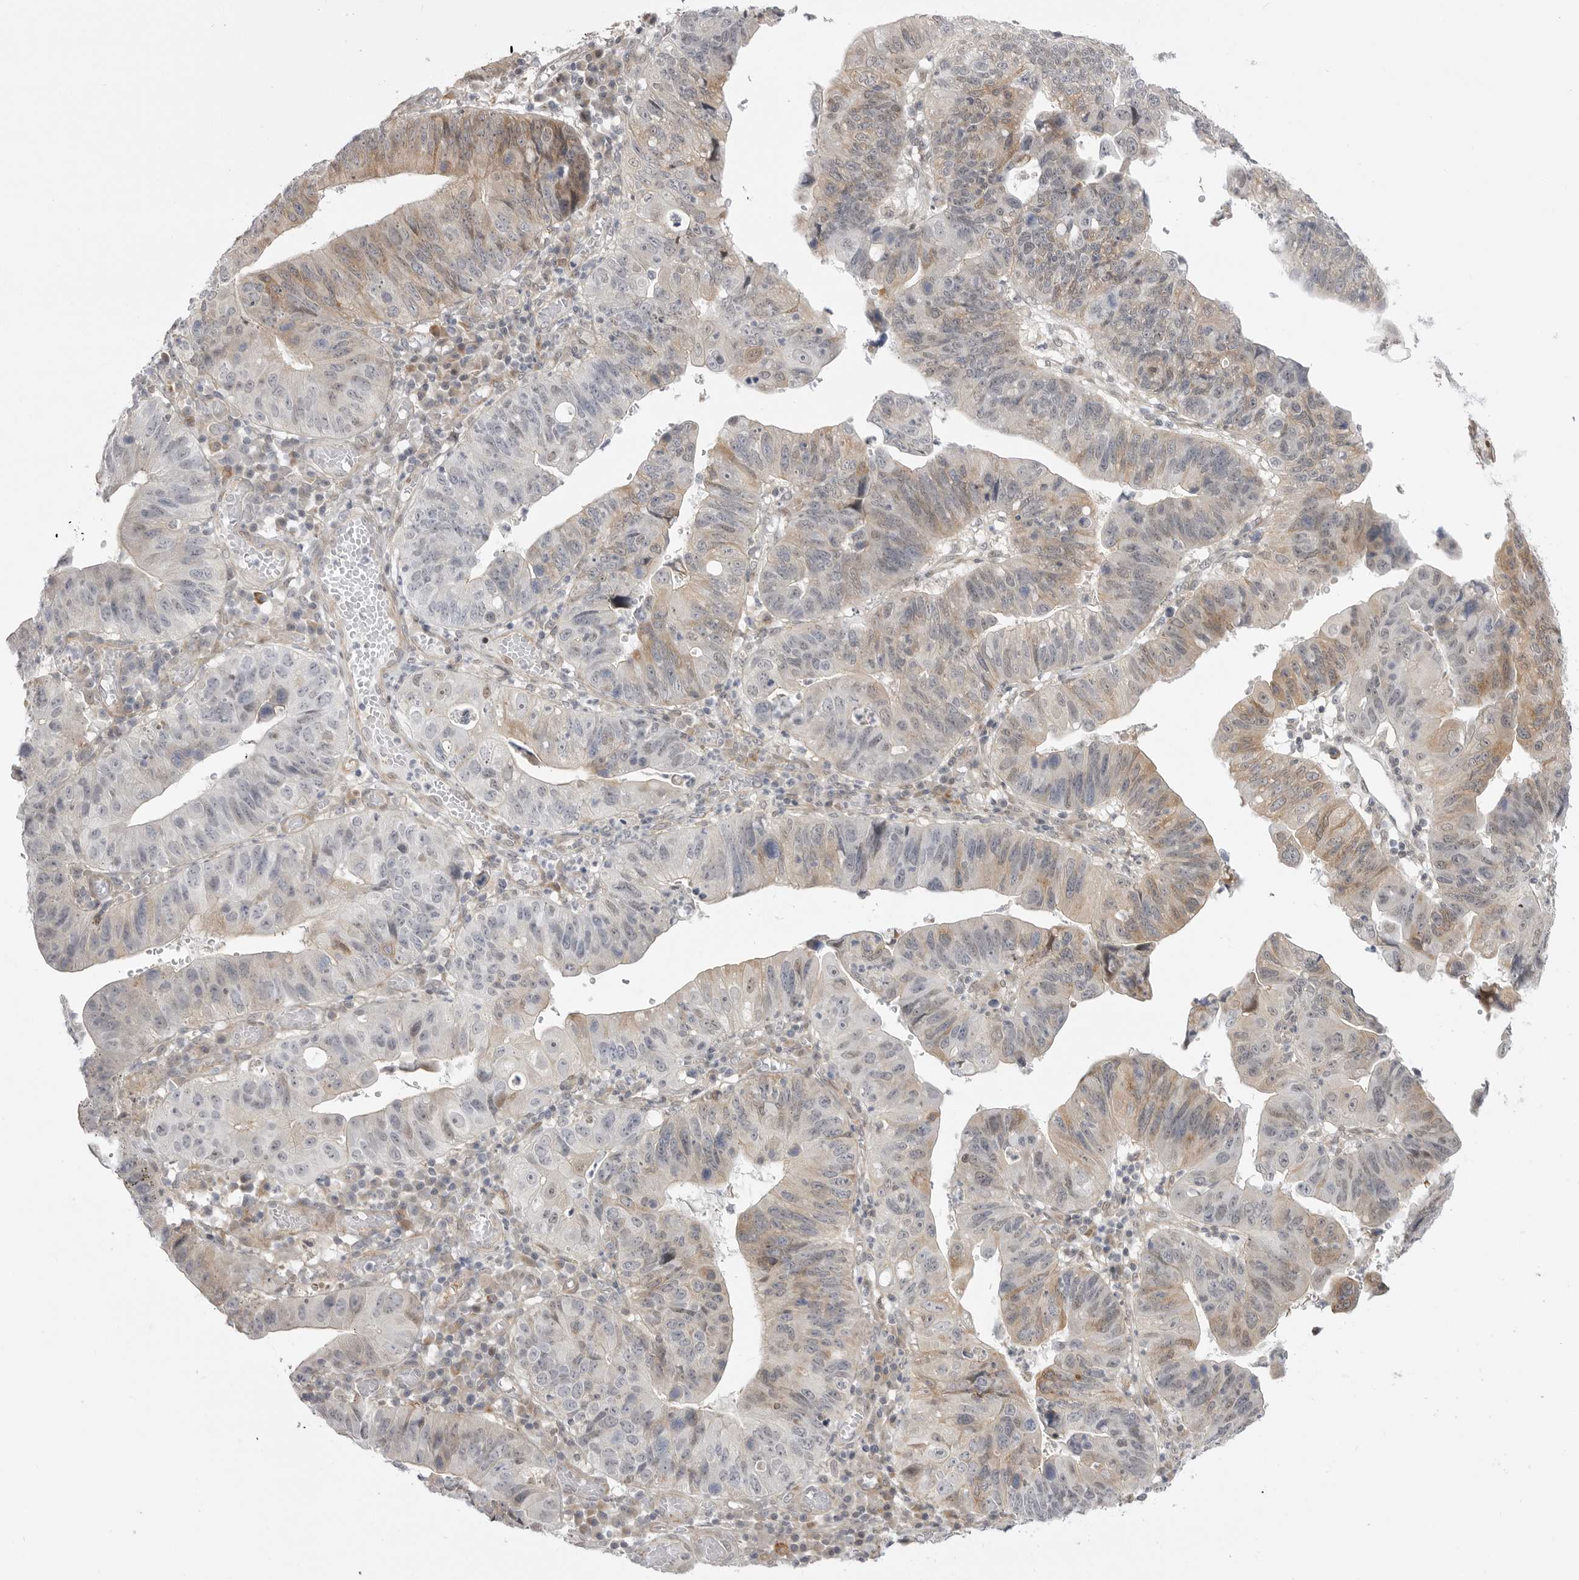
{"staining": {"intensity": "weak", "quantity": "25%-75%", "location": "cytoplasmic/membranous"}, "tissue": "stomach cancer", "cell_type": "Tumor cells", "image_type": "cancer", "snomed": [{"axis": "morphology", "description": "Adenocarcinoma, NOS"}, {"axis": "topography", "description": "Stomach"}], "caption": "Immunohistochemical staining of human stomach cancer (adenocarcinoma) demonstrates weak cytoplasmic/membranous protein expression in approximately 25%-75% of tumor cells.", "gene": "GGT6", "patient": {"sex": "male", "age": 59}}